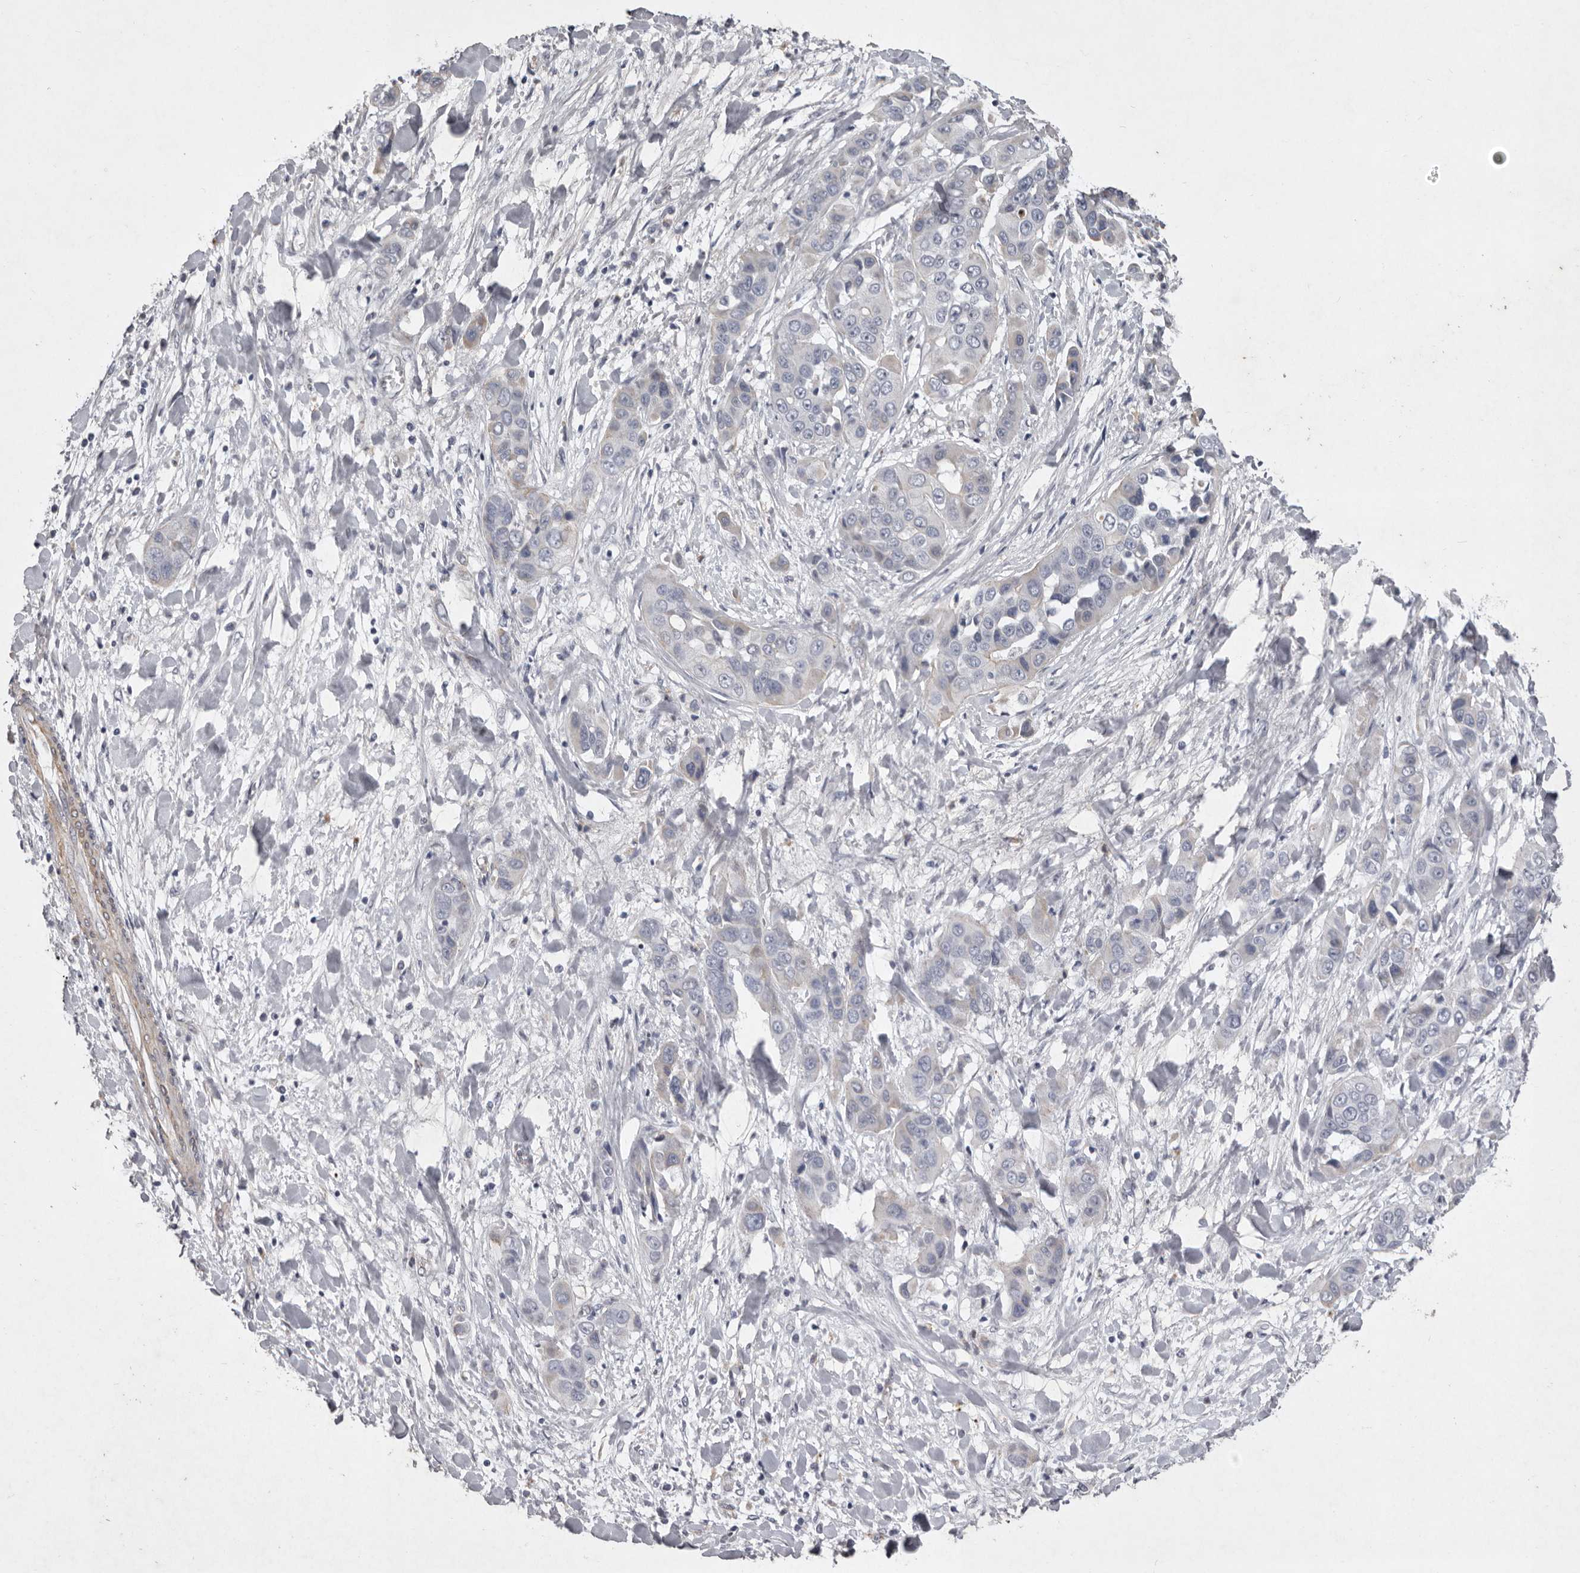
{"staining": {"intensity": "negative", "quantity": "none", "location": "none"}, "tissue": "liver cancer", "cell_type": "Tumor cells", "image_type": "cancer", "snomed": [{"axis": "morphology", "description": "Cholangiocarcinoma"}, {"axis": "topography", "description": "Liver"}], "caption": "IHC micrograph of liver cholangiocarcinoma stained for a protein (brown), which reveals no positivity in tumor cells. (DAB immunohistochemistry (IHC) with hematoxylin counter stain).", "gene": "NKAIN4", "patient": {"sex": "female", "age": 52}}